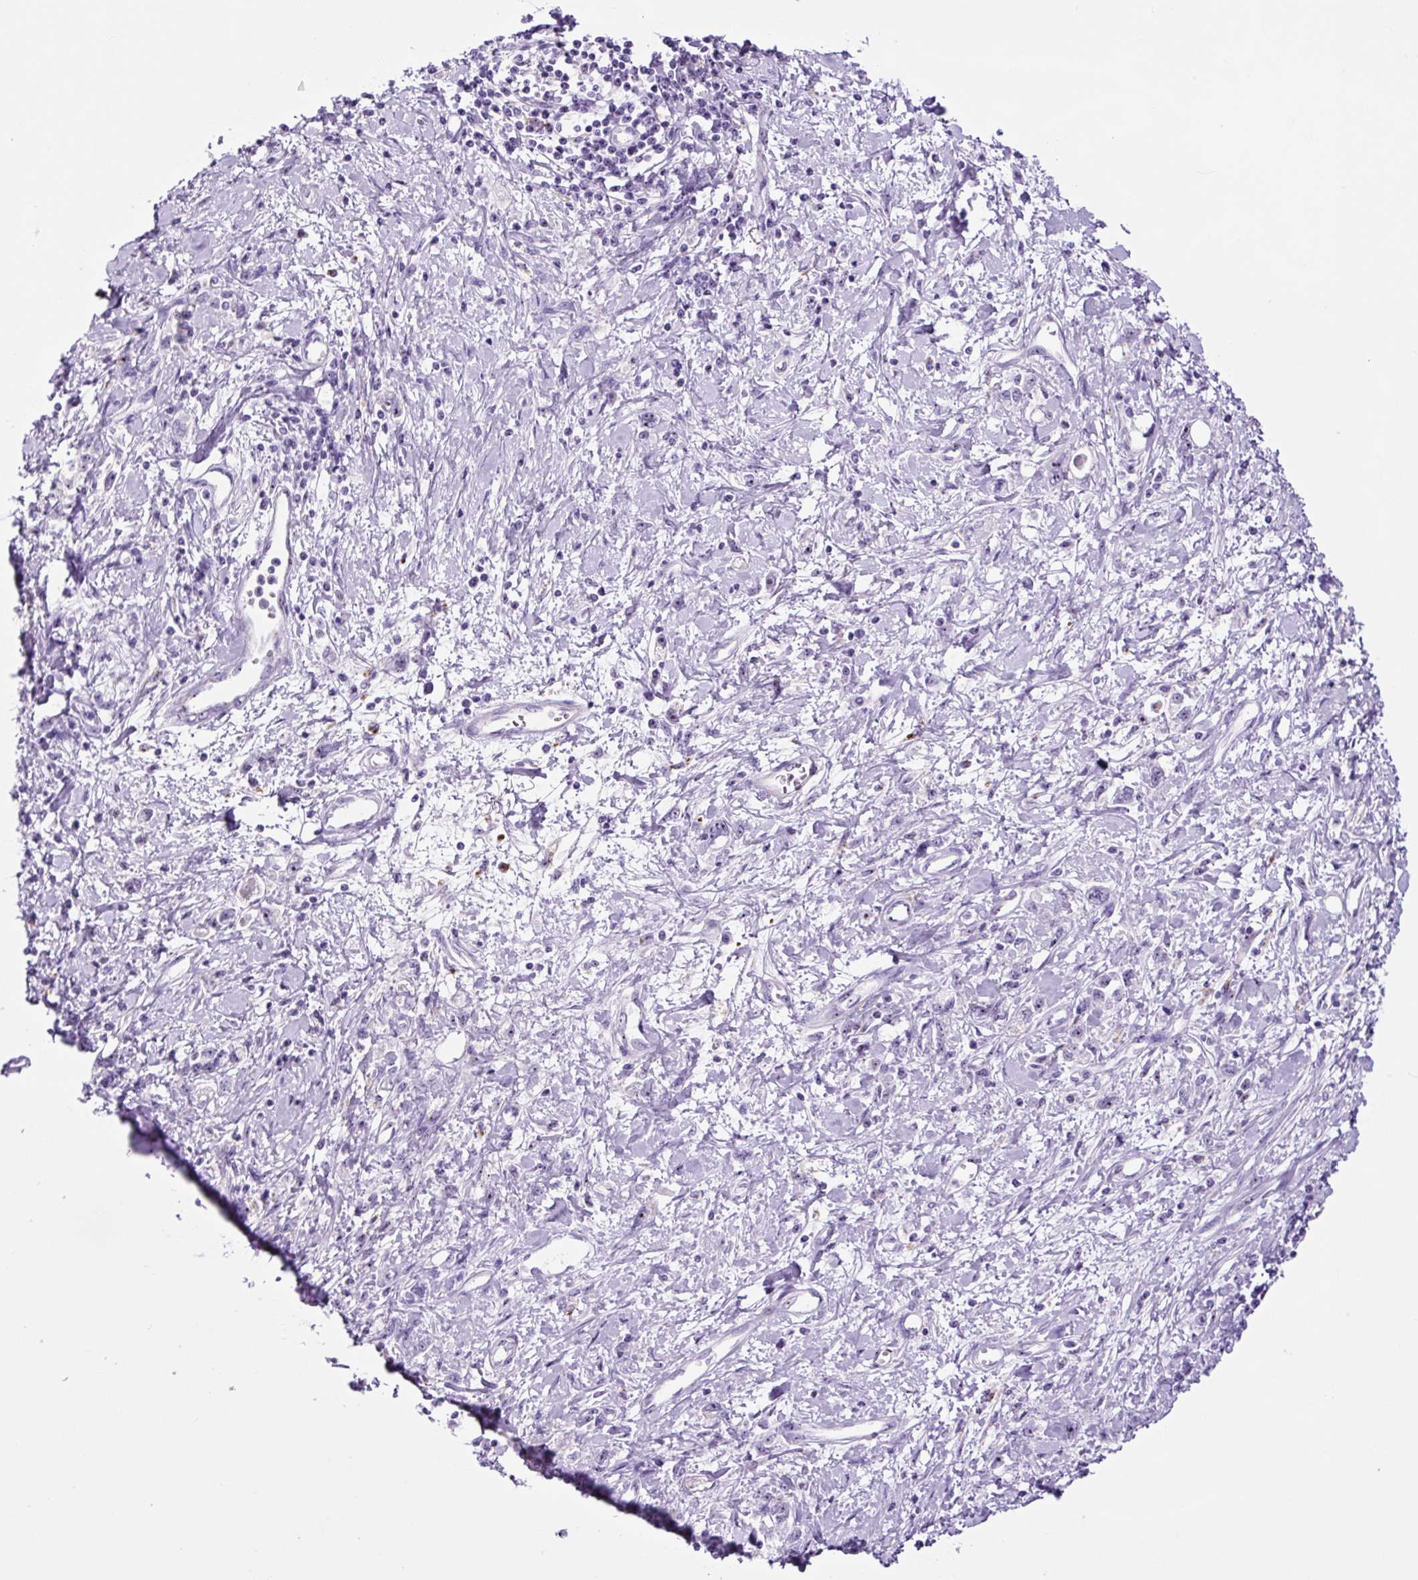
{"staining": {"intensity": "negative", "quantity": "none", "location": "none"}, "tissue": "stomach cancer", "cell_type": "Tumor cells", "image_type": "cancer", "snomed": [{"axis": "morphology", "description": "Adenocarcinoma, NOS"}, {"axis": "topography", "description": "Stomach"}], "caption": "Tumor cells are negative for brown protein staining in stomach adenocarcinoma.", "gene": "LCN10", "patient": {"sex": "female", "age": 76}}